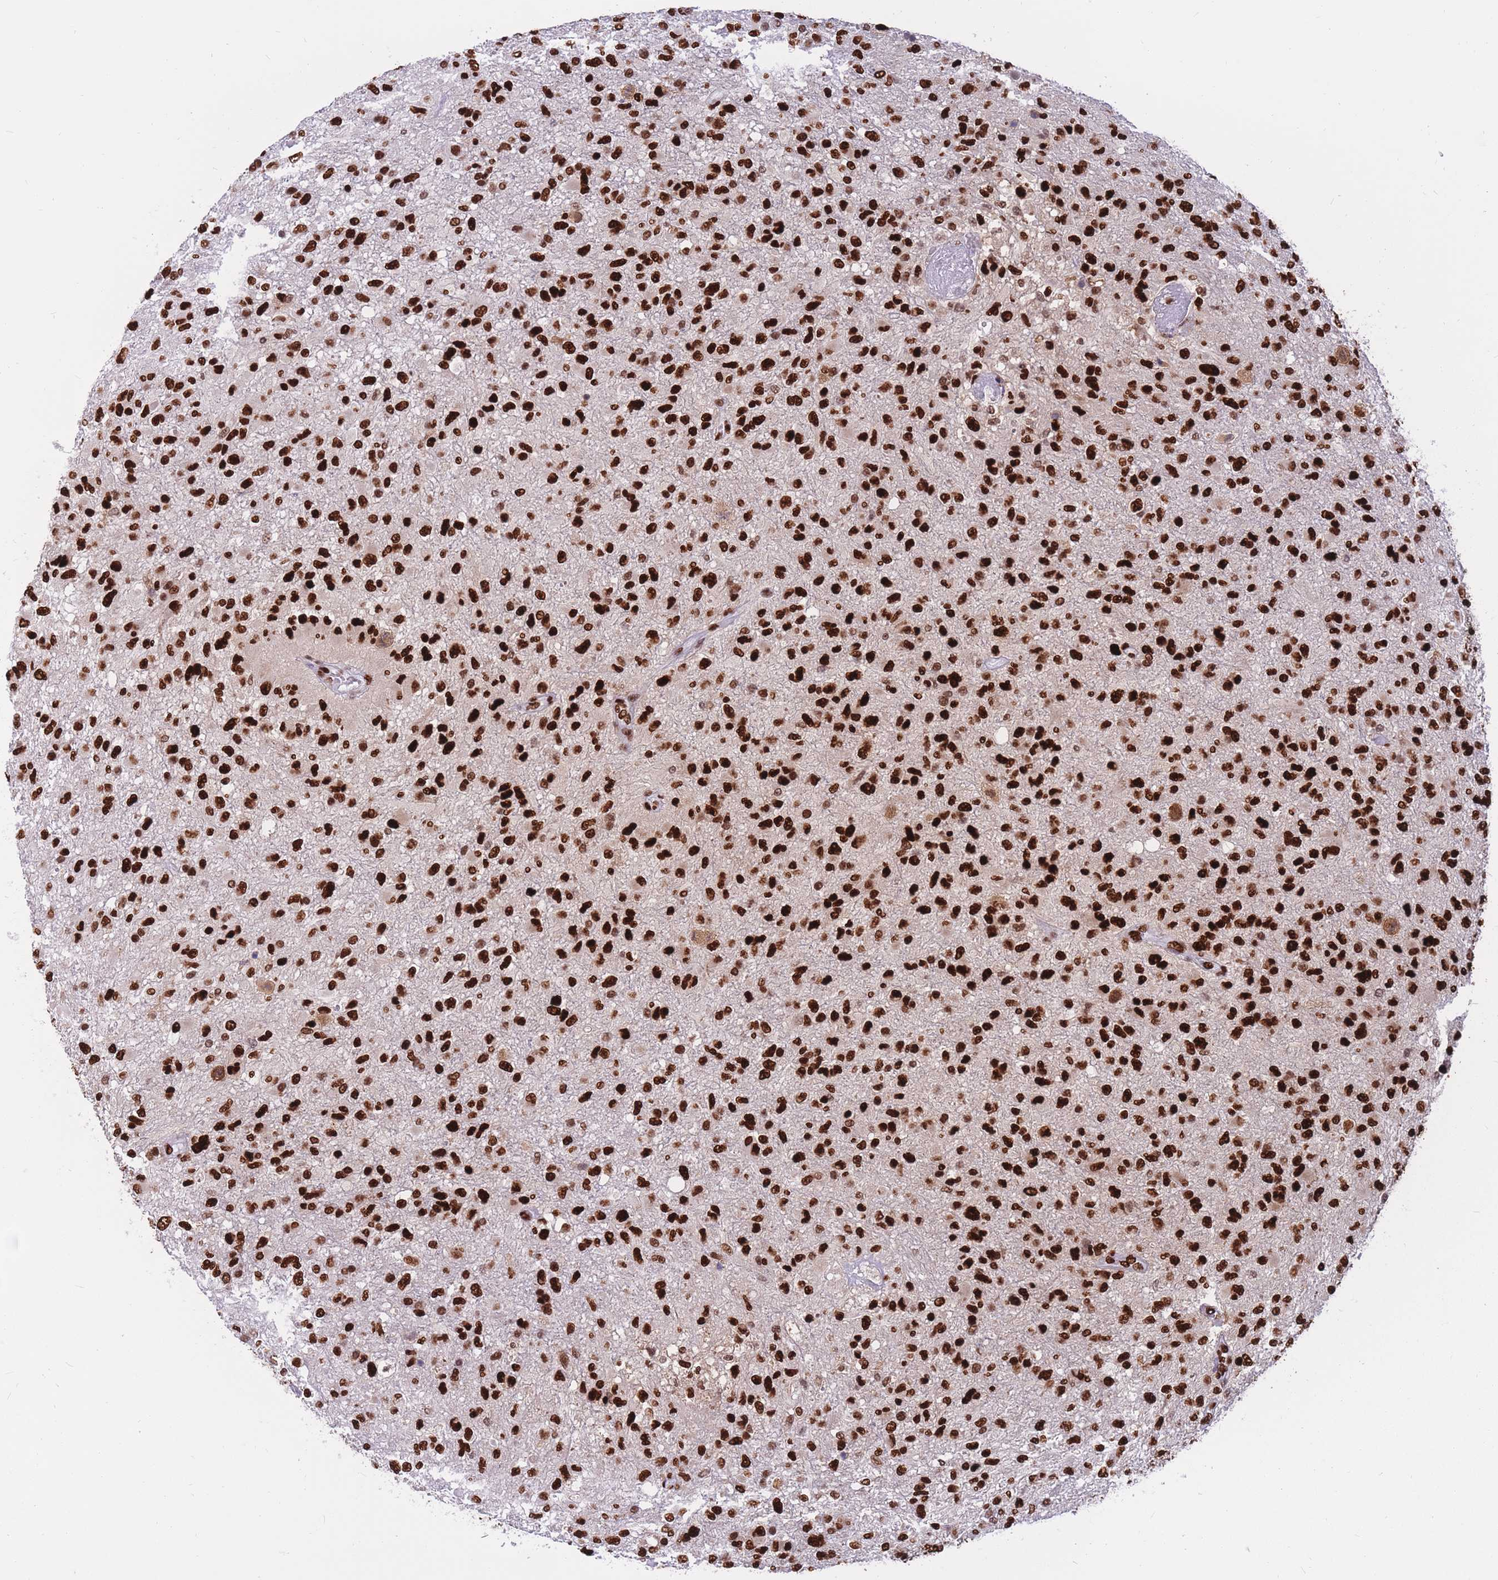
{"staining": {"intensity": "strong", "quantity": ">75%", "location": "nuclear"}, "tissue": "glioma", "cell_type": "Tumor cells", "image_type": "cancer", "snomed": [{"axis": "morphology", "description": "Glioma, malignant, High grade"}, {"axis": "topography", "description": "Brain"}], "caption": "Immunohistochemistry (DAB (3,3'-diaminobenzidine)) staining of glioma demonstrates strong nuclear protein staining in approximately >75% of tumor cells.", "gene": "NASP", "patient": {"sex": "female", "age": 74}}